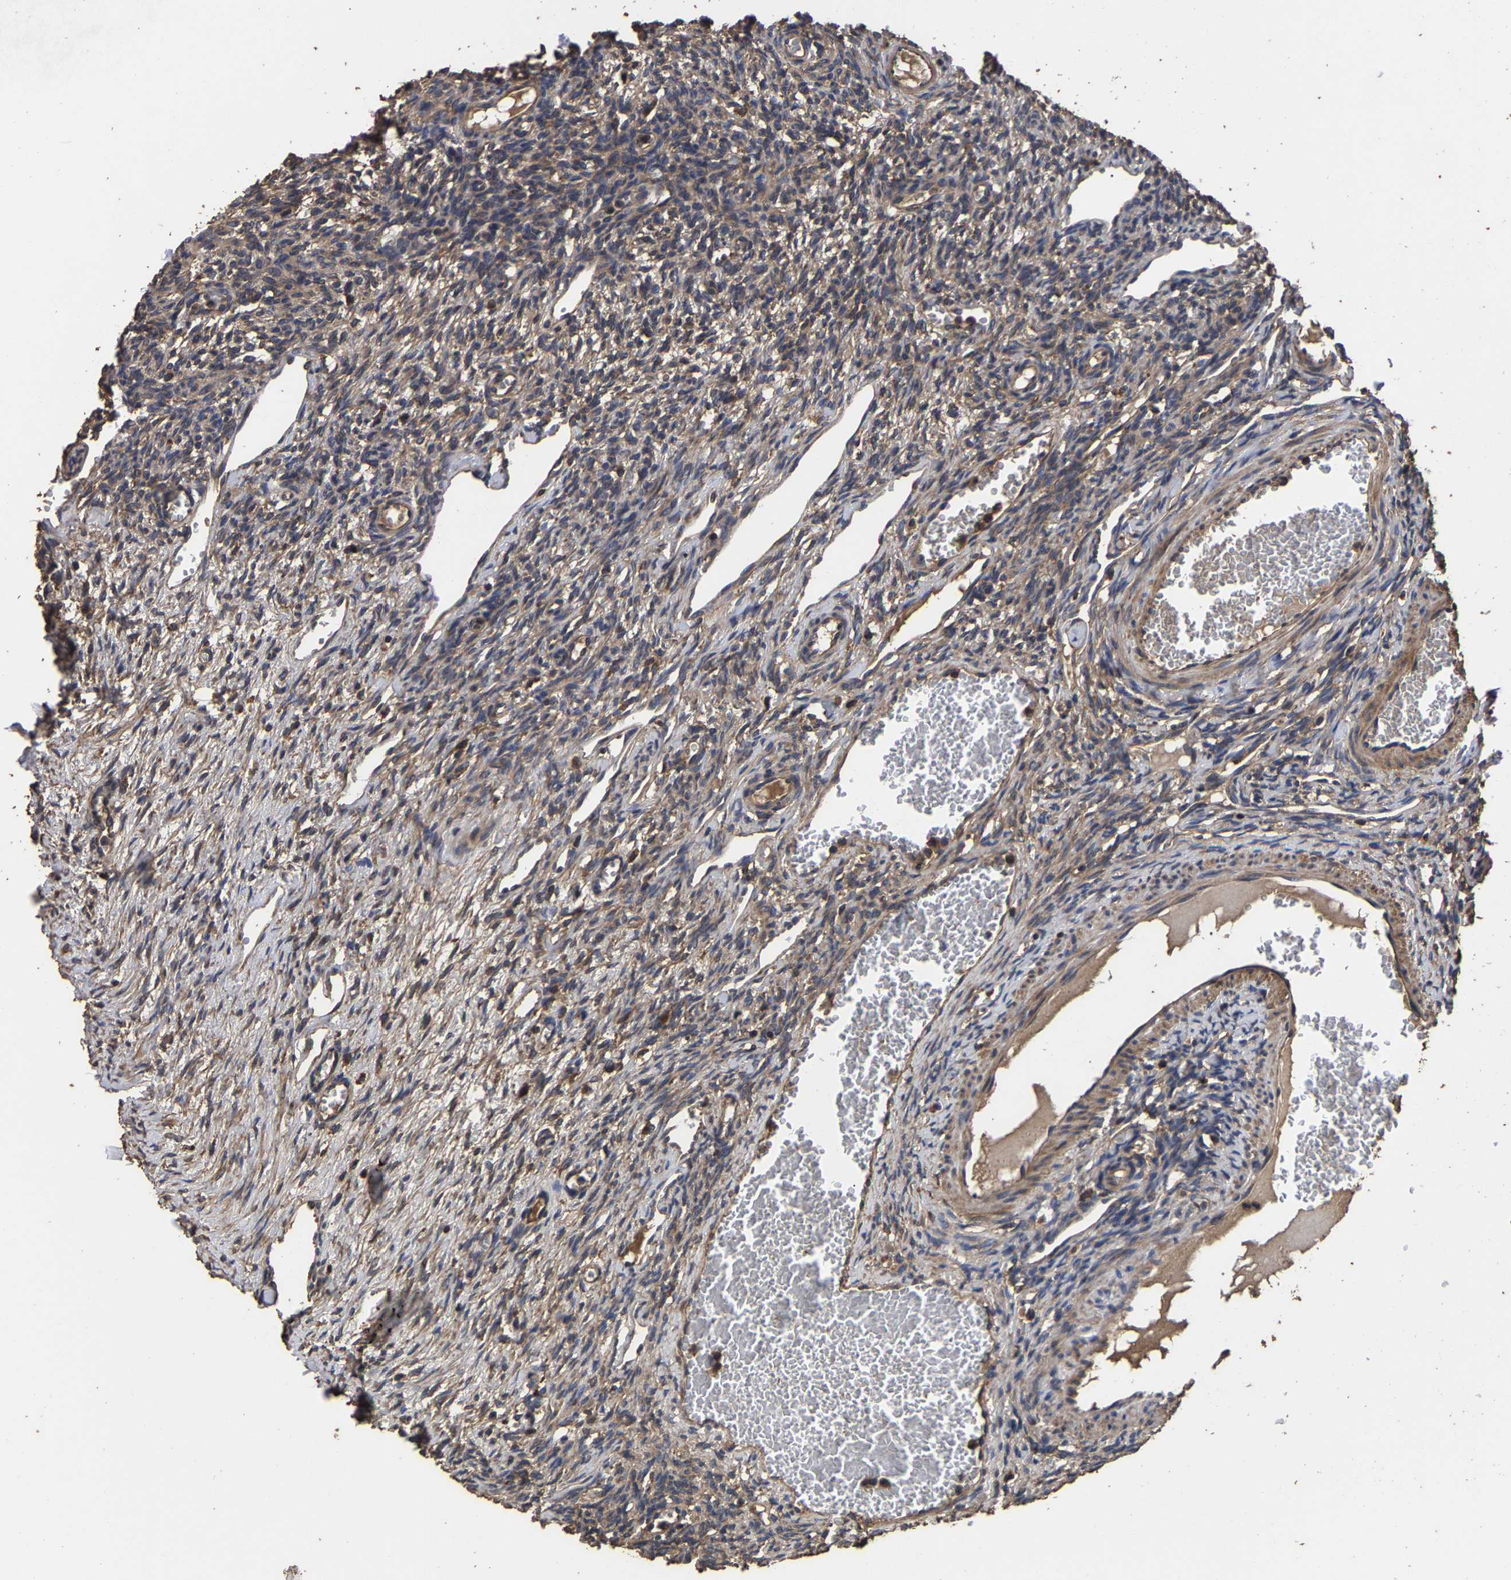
{"staining": {"intensity": "moderate", "quantity": ">75%", "location": "cytoplasmic/membranous"}, "tissue": "ovary", "cell_type": "Follicle cells", "image_type": "normal", "snomed": [{"axis": "morphology", "description": "Normal tissue, NOS"}, {"axis": "topography", "description": "Ovary"}], "caption": "A histopathology image of human ovary stained for a protein shows moderate cytoplasmic/membranous brown staining in follicle cells.", "gene": "ITCH", "patient": {"sex": "female", "age": 33}}